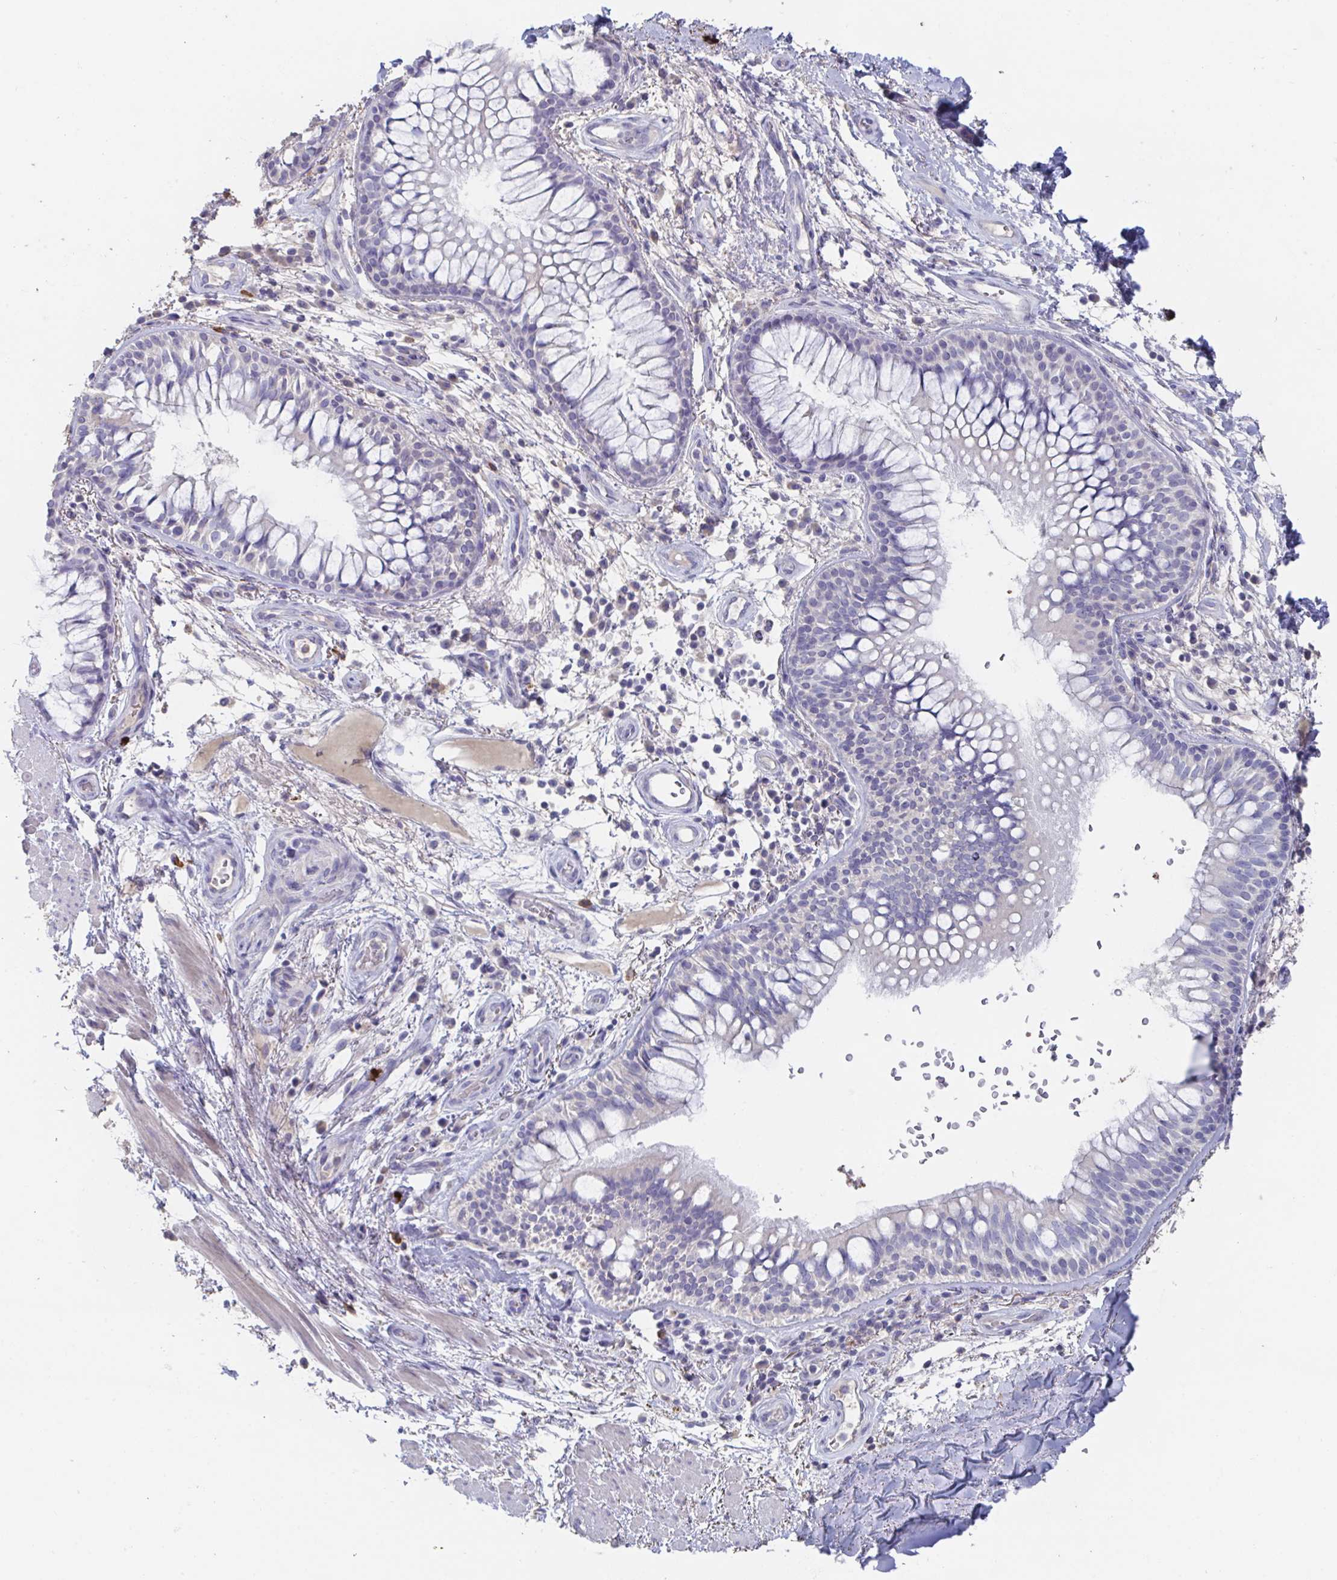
{"staining": {"intensity": "negative", "quantity": "none", "location": "none"}, "tissue": "adipose tissue", "cell_type": "Adipocytes", "image_type": "normal", "snomed": [{"axis": "morphology", "description": "Normal tissue, NOS"}, {"axis": "topography", "description": "Cartilage tissue"}, {"axis": "topography", "description": "Bronchus"}], "caption": "A high-resolution histopathology image shows immunohistochemistry (IHC) staining of benign adipose tissue, which demonstrates no significant positivity in adipocytes. (DAB immunohistochemistry (IHC), high magnification).", "gene": "KCNK5", "patient": {"sex": "male", "age": 64}}